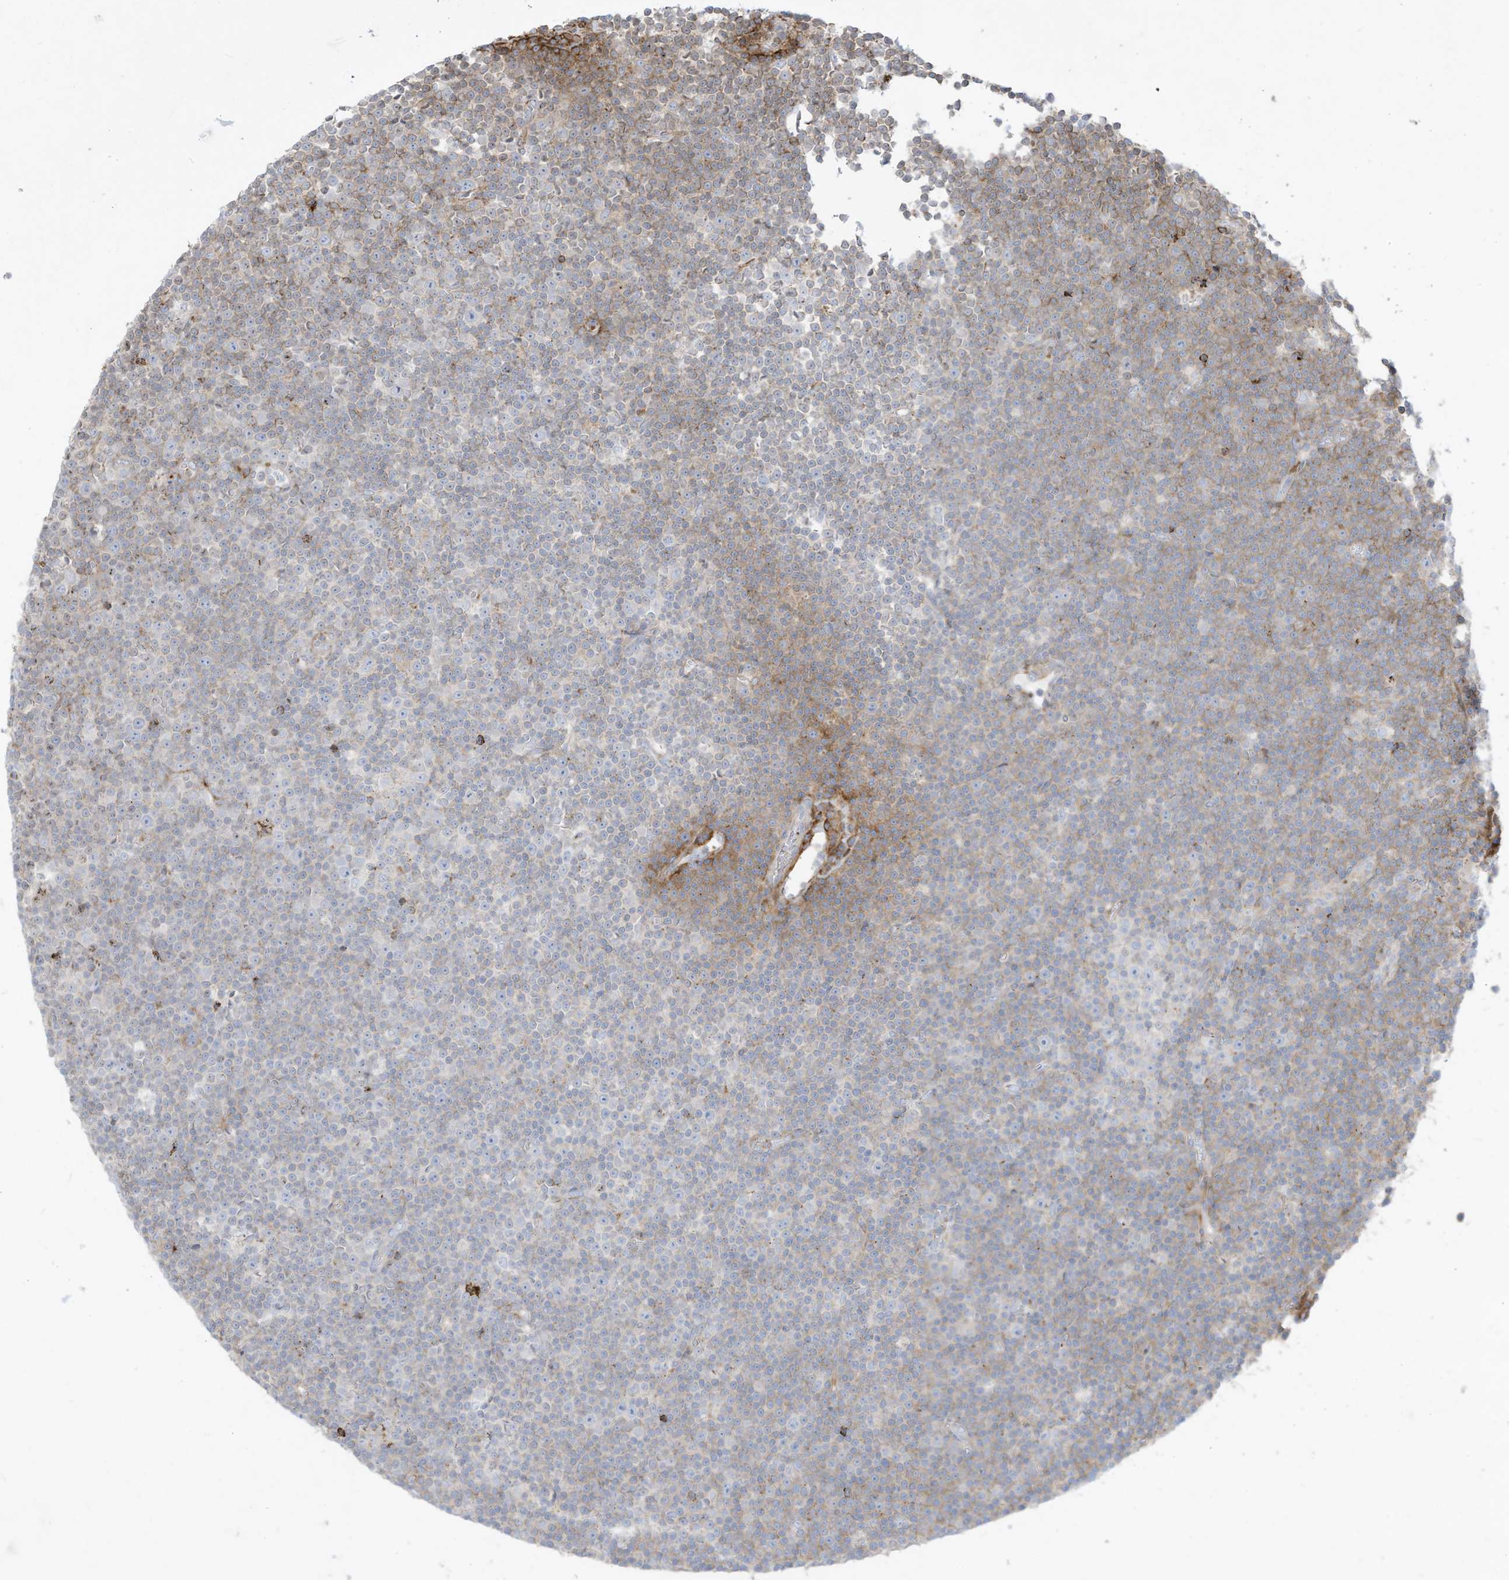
{"staining": {"intensity": "negative", "quantity": "none", "location": "none"}, "tissue": "lymphoma", "cell_type": "Tumor cells", "image_type": "cancer", "snomed": [{"axis": "morphology", "description": "Malignant lymphoma, non-Hodgkin's type, Low grade"}, {"axis": "topography", "description": "Lymph node"}], "caption": "Immunohistochemical staining of human malignant lymphoma, non-Hodgkin's type (low-grade) shows no significant staining in tumor cells. (Immunohistochemistry (ihc), brightfield microscopy, high magnification).", "gene": "THNSL2", "patient": {"sex": "female", "age": 67}}